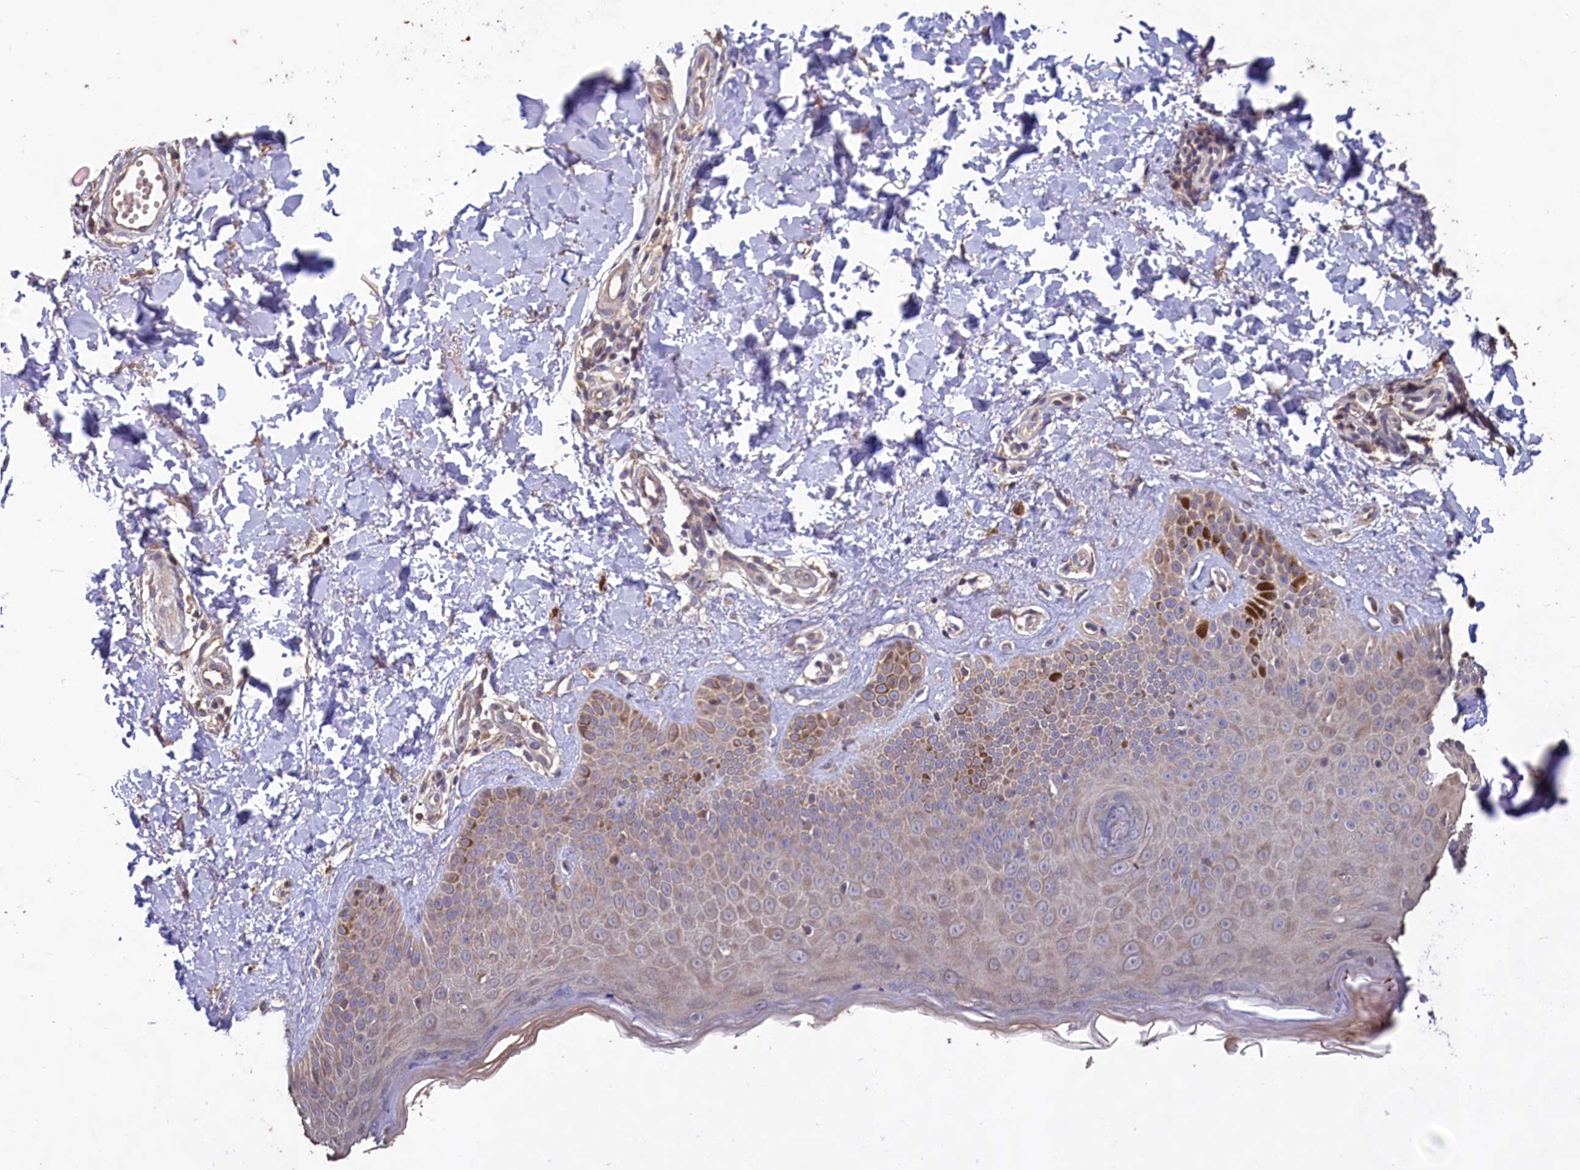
{"staining": {"intensity": "moderate", "quantity": ">75%", "location": "cytoplasmic/membranous"}, "tissue": "skin", "cell_type": "Fibroblasts", "image_type": "normal", "snomed": [{"axis": "morphology", "description": "Normal tissue, NOS"}, {"axis": "topography", "description": "Skin"}], "caption": "A photomicrograph of human skin stained for a protein exhibits moderate cytoplasmic/membranous brown staining in fibroblasts. The protein of interest is shown in brown color, while the nuclei are stained blue.", "gene": "FUNDC1", "patient": {"sex": "male", "age": 52}}